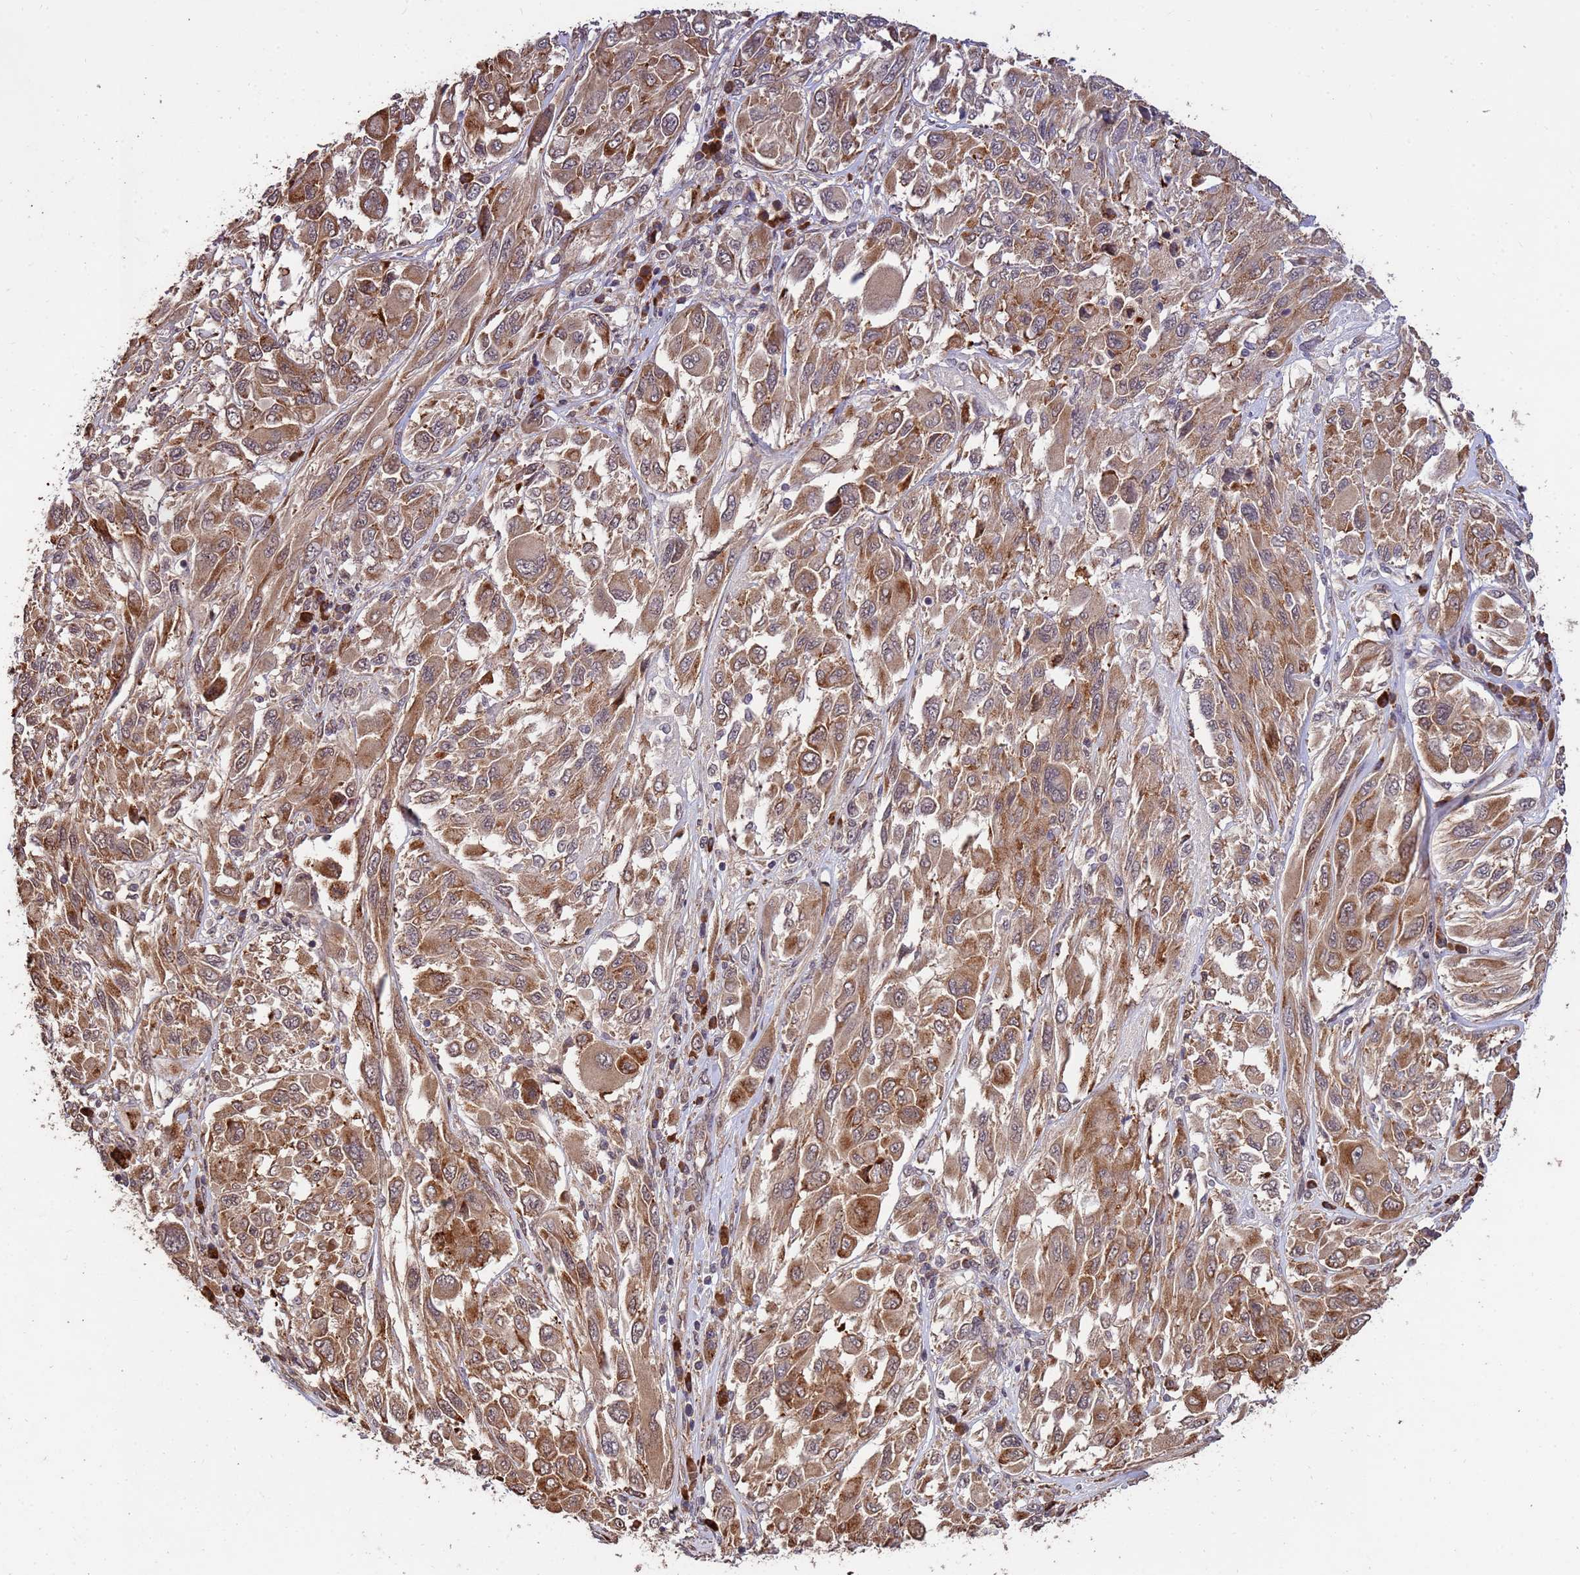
{"staining": {"intensity": "moderate", "quantity": ">75%", "location": "cytoplasmic/membranous"}, "tissue": "melanoma", "cell_type": "Tumor cells", "image_type": "cancer", "snomed": [{"axis": "morphology", "description": "Malignant melanoma, NOS"}, {"axis": "topography", "description": "Skin"}], "caption": "Immunohistochemistry histopathology image of neoplastic tissue: human melanoma stained using immunohistochemistry reveals medium levels of moderate protein expression localized specifically in the cytoplasmic/membranous of tumor cells, appearing as a cytoplasmic/membranous brown color.", "gene": "ZNF619", "patient": {"sex": "female", "age": 91}}